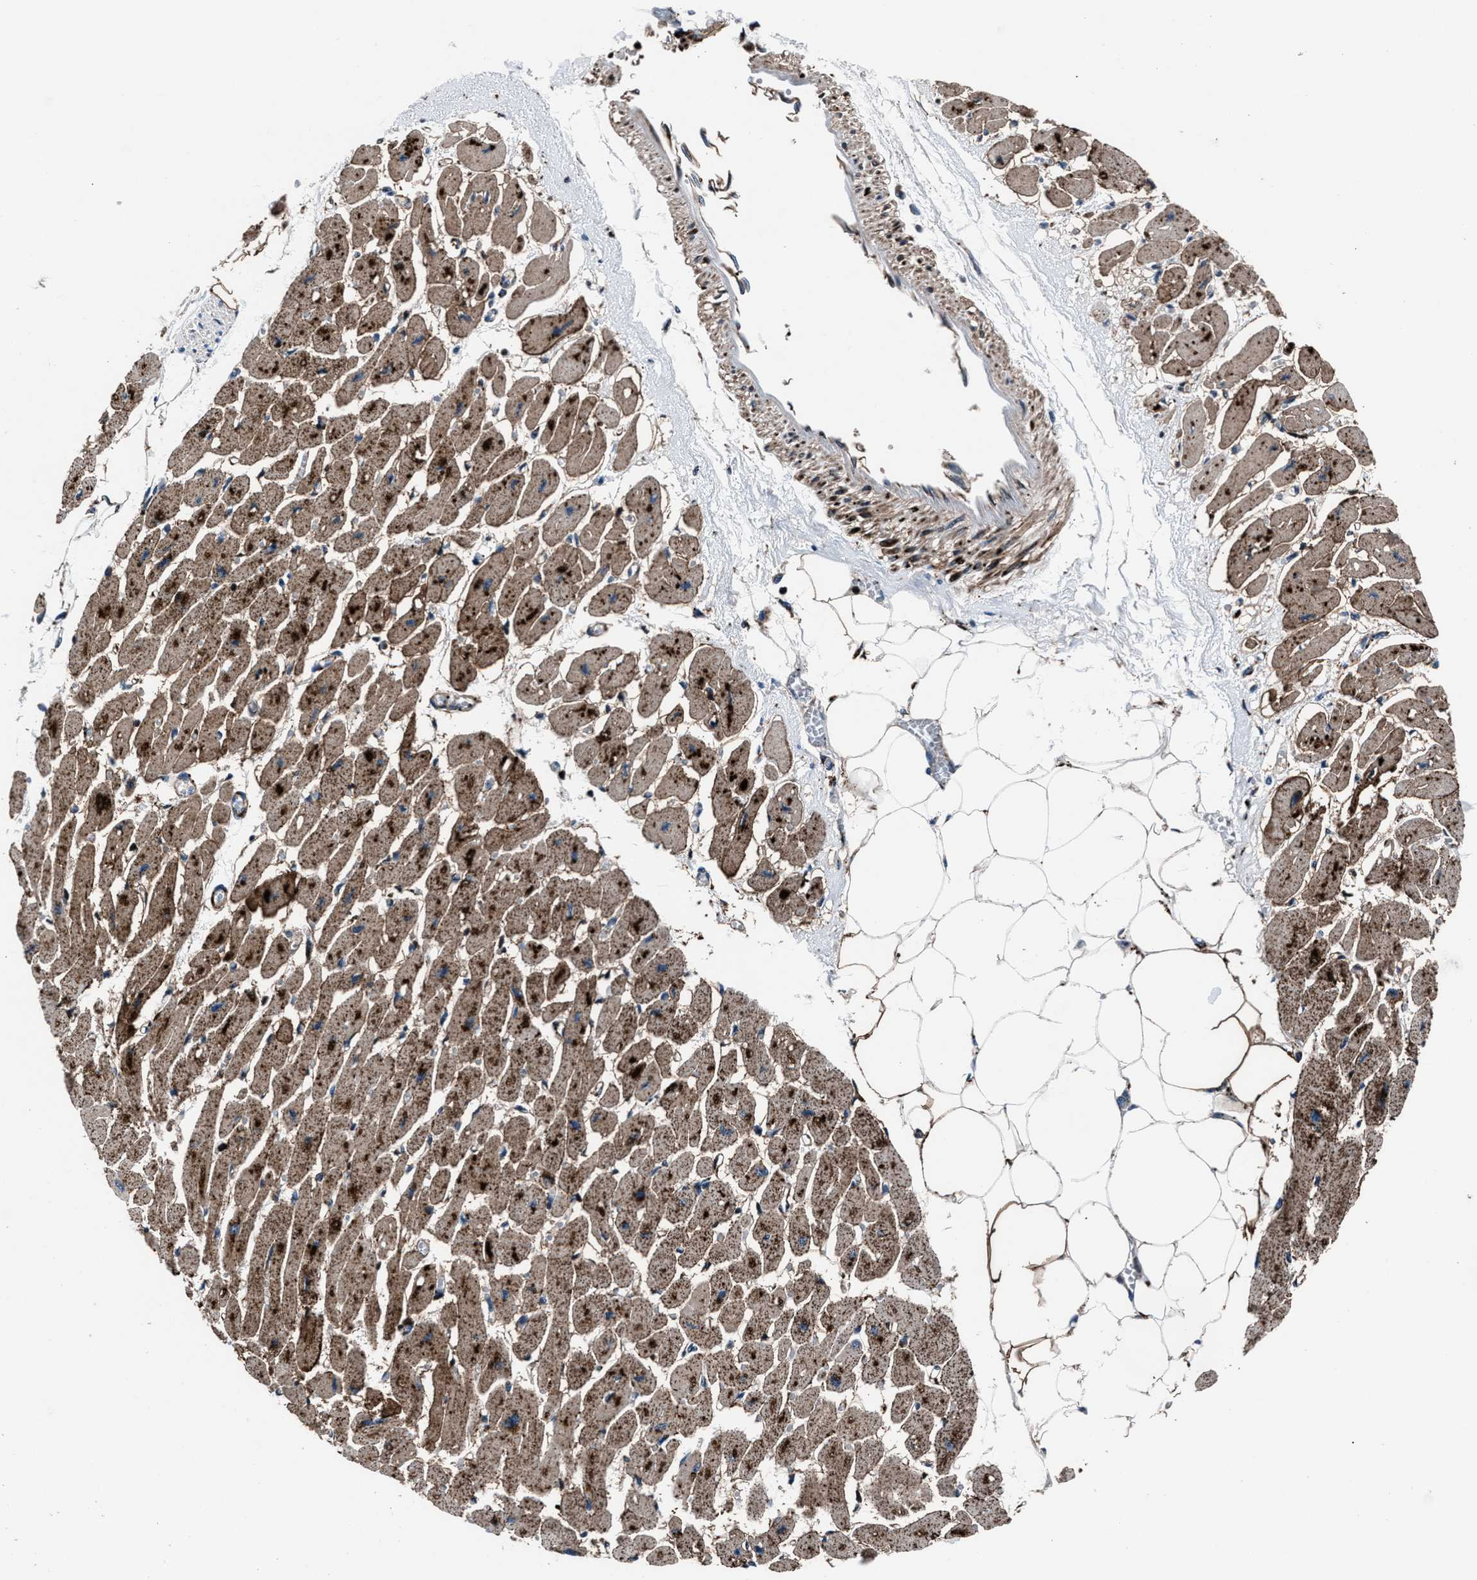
{"staining": {"intensity": "moderate", "quantity": ">75%", "location": "cytoplasmic/membranous"}, "tissue": "heart muscle", "cell_type": "Cardiomyocytes", "image_type": "normal", "snomed": [{"axis": "morphology", "description": "Normal tissue, NOS"}, {"axis": "topography", "description": "Heart"}], "caption": "Cardiomyocytes exhibit medium levels of moderate cytoplasmic/membranous staining in approximately >75% of cells in normal heart muscle. Nuclei are stained in blue.", "gene": "MFSD11", "patient": {"sex": "female", "age": 54}}